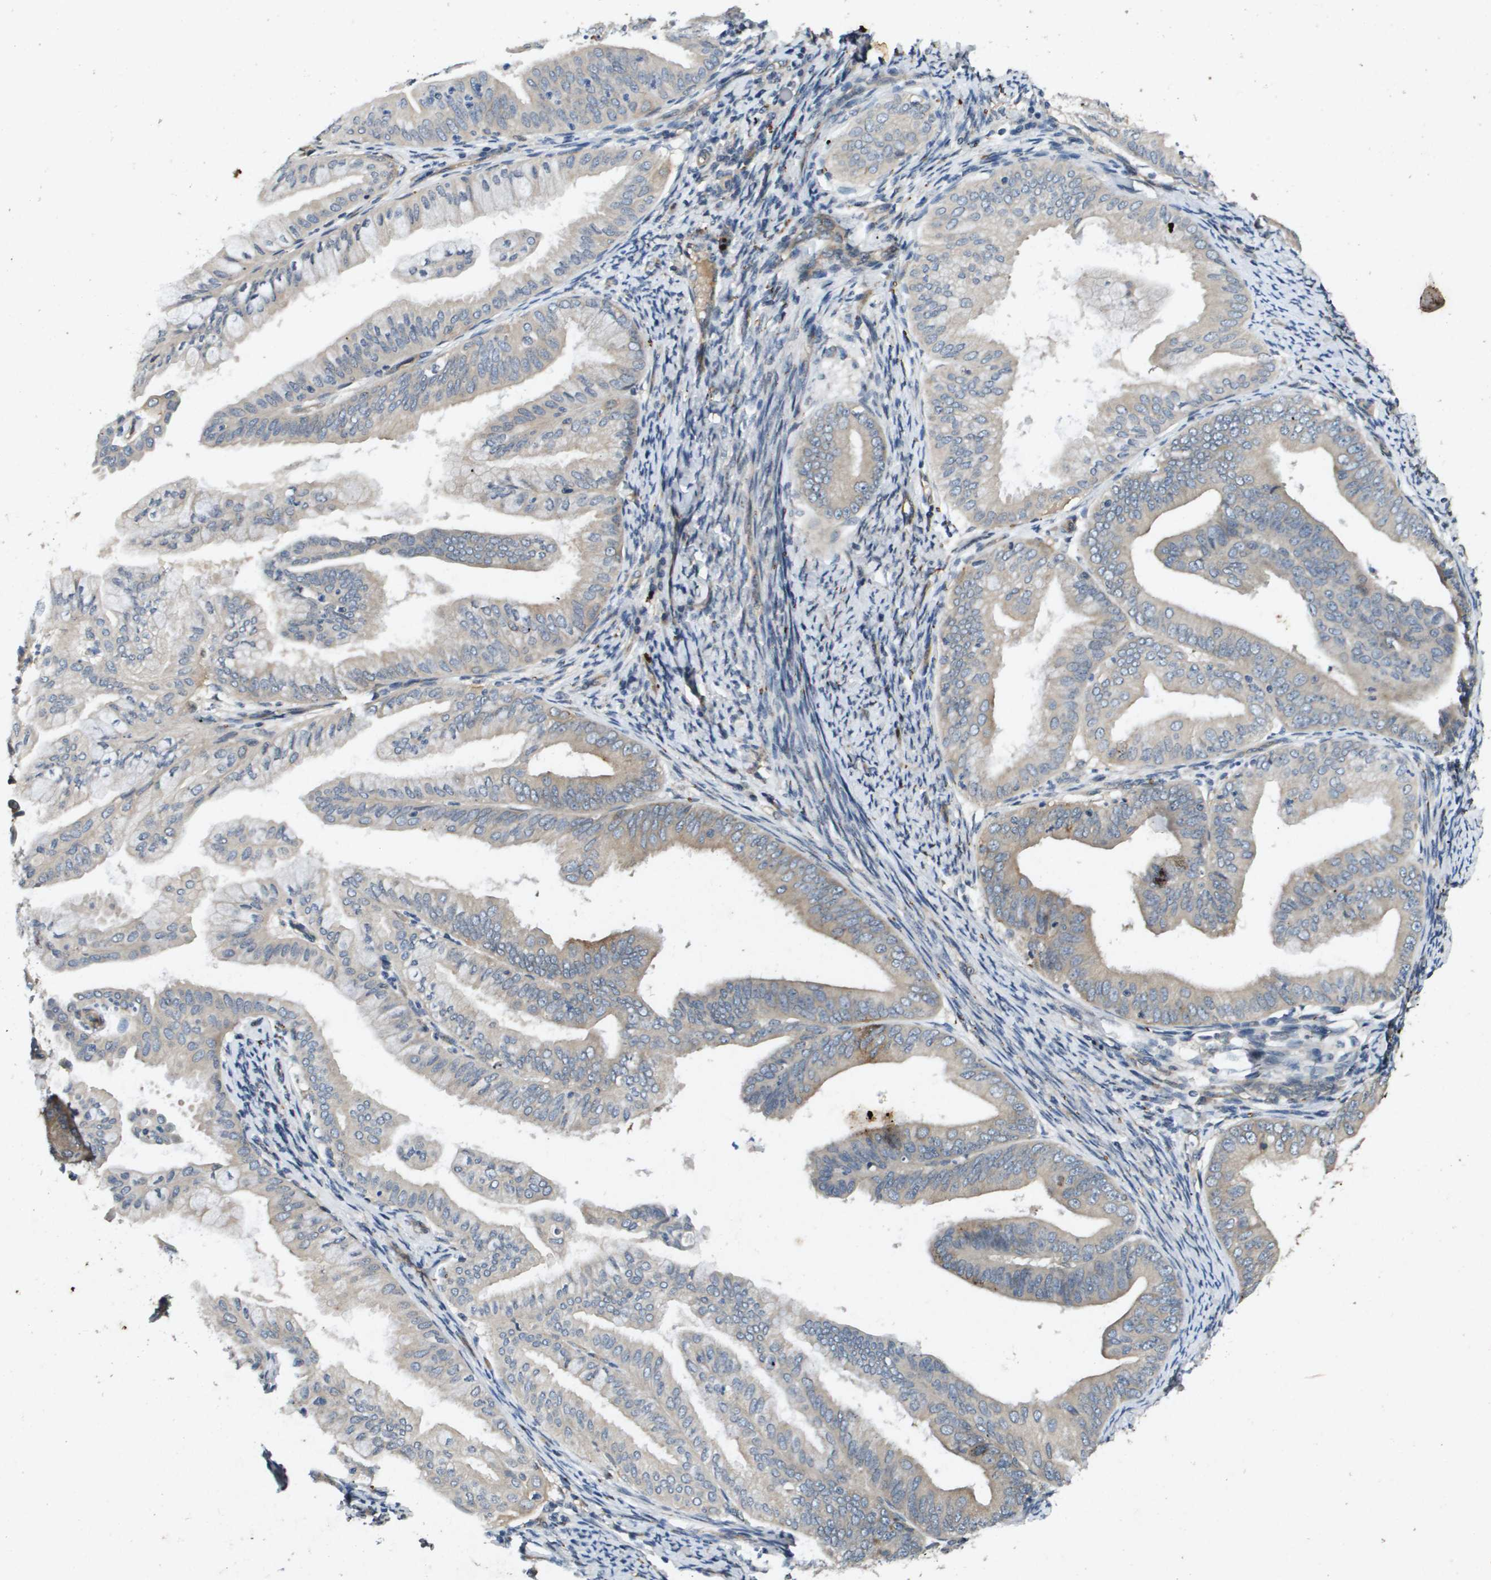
{"staining": {"intensity": "weak", "quantity": "<25%", "location": "cytoplasmic/membranous"}, "tissue": "endometrial cancer", "cell_type": "Tumor cells", "image_type": "cancer", "snomed": [{"axis": "morphology", "description": "Adenocarcinoma, NOS"}, {"axis": "topography", "description": "Endometrium"}], "caption": "DAB (3,3'-diaminobenzidine) immunohistochemical staining of human endometrial adenocarcinoma displays no significant positivity in tumor cells.", "gene": "PGAP3", "patient": {"sex": "female", "age": 63}}